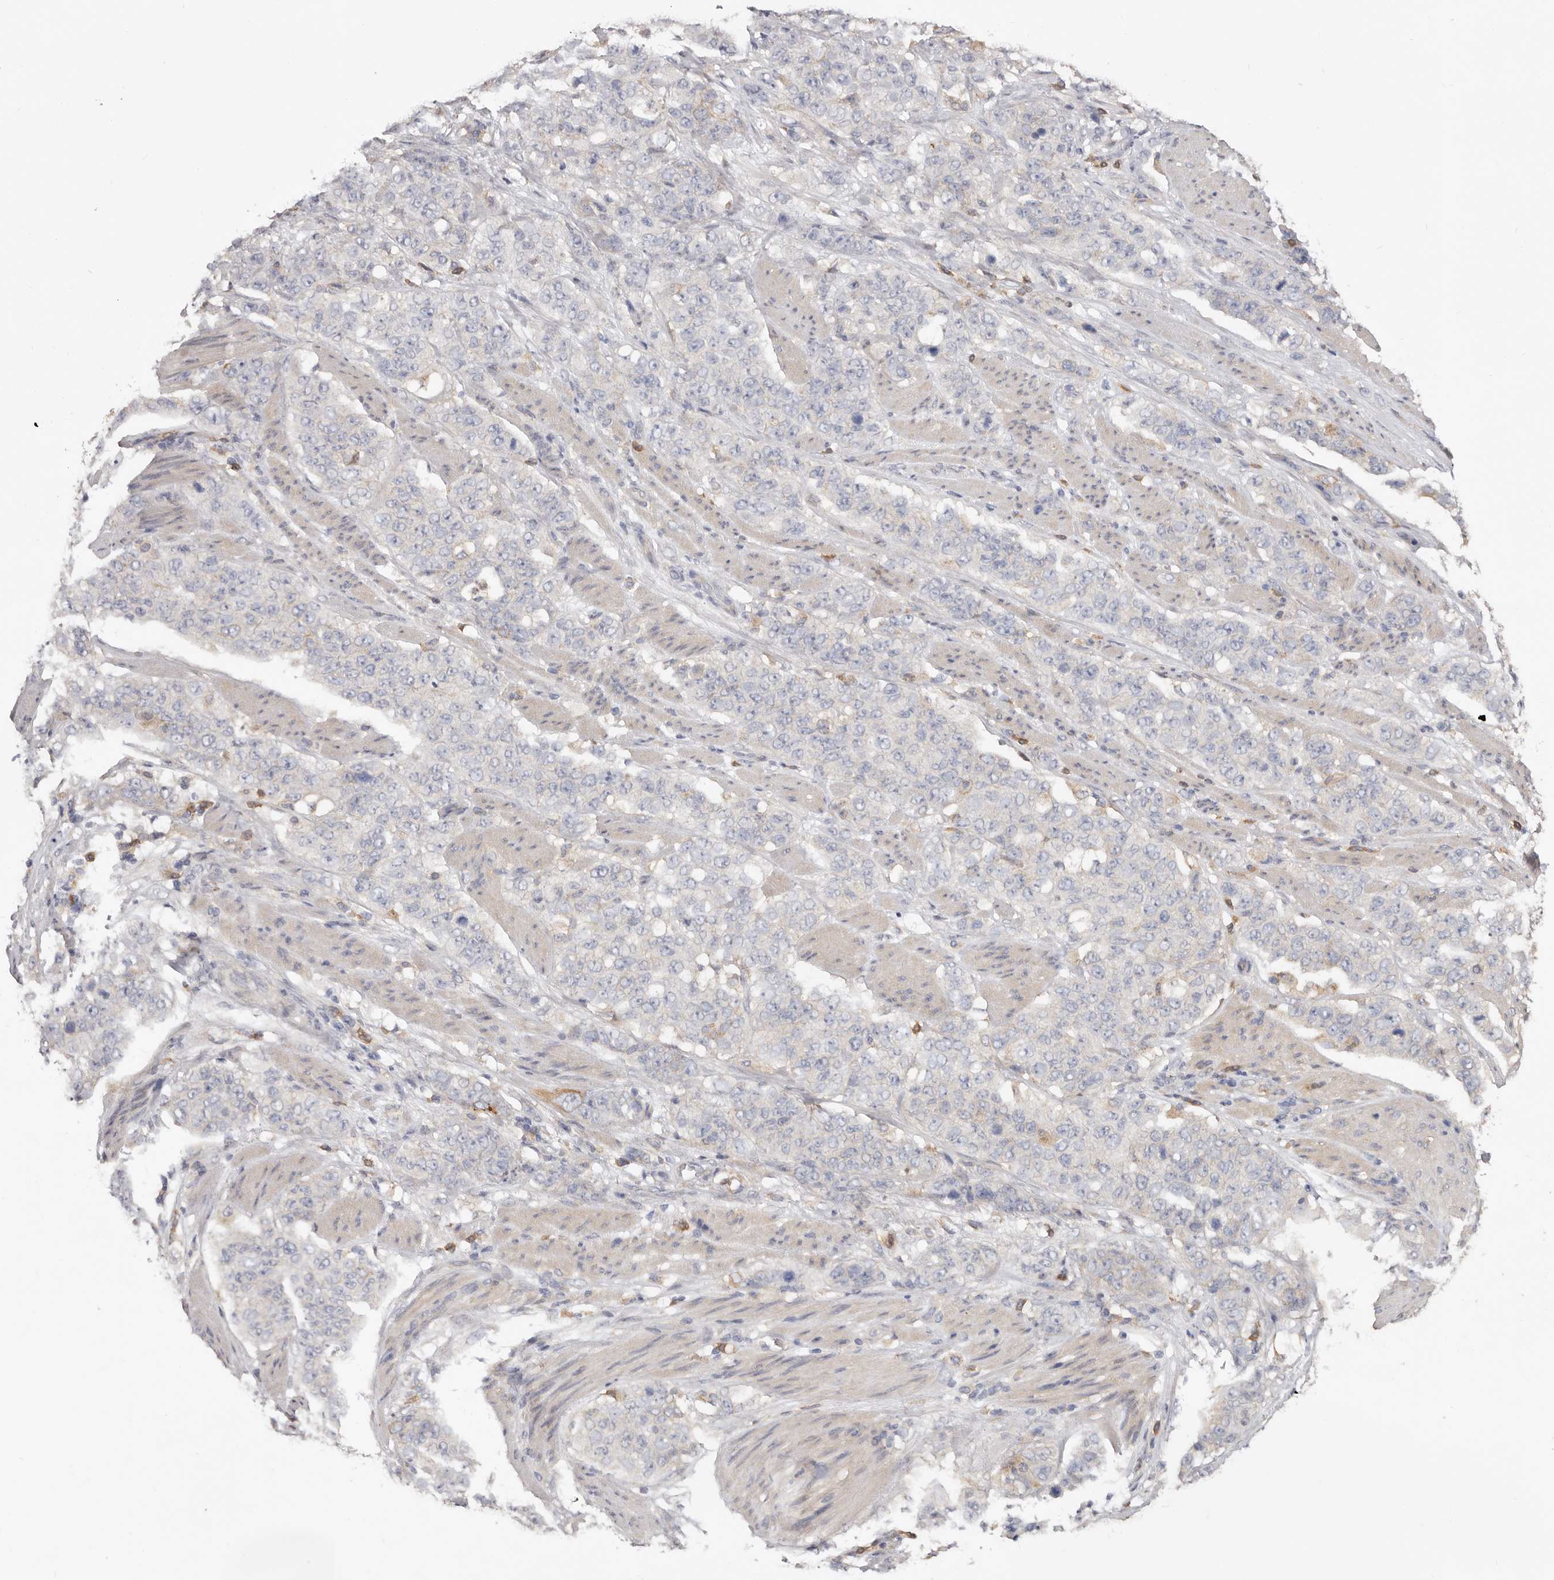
{"staining": {"intensity": "negative", "quantity": "none", "location": "none"}, "tissue": "stomach cancer", "cell_type": "Tumor cells", "image_type": "cancer", "snomed": [{"axis": "morphology", "description": "Adenocarcinoma, NOS"}, {"axis": "topography", "description": "Stomach"}], "caption": "Stomach cancer (adenocarcinoma) stained for a protein using immunohistochemistry (IHC) exhibits no staining tumor cells.", "gene": "LRRC25", "patient": {"sex": "male", "age": 48}}